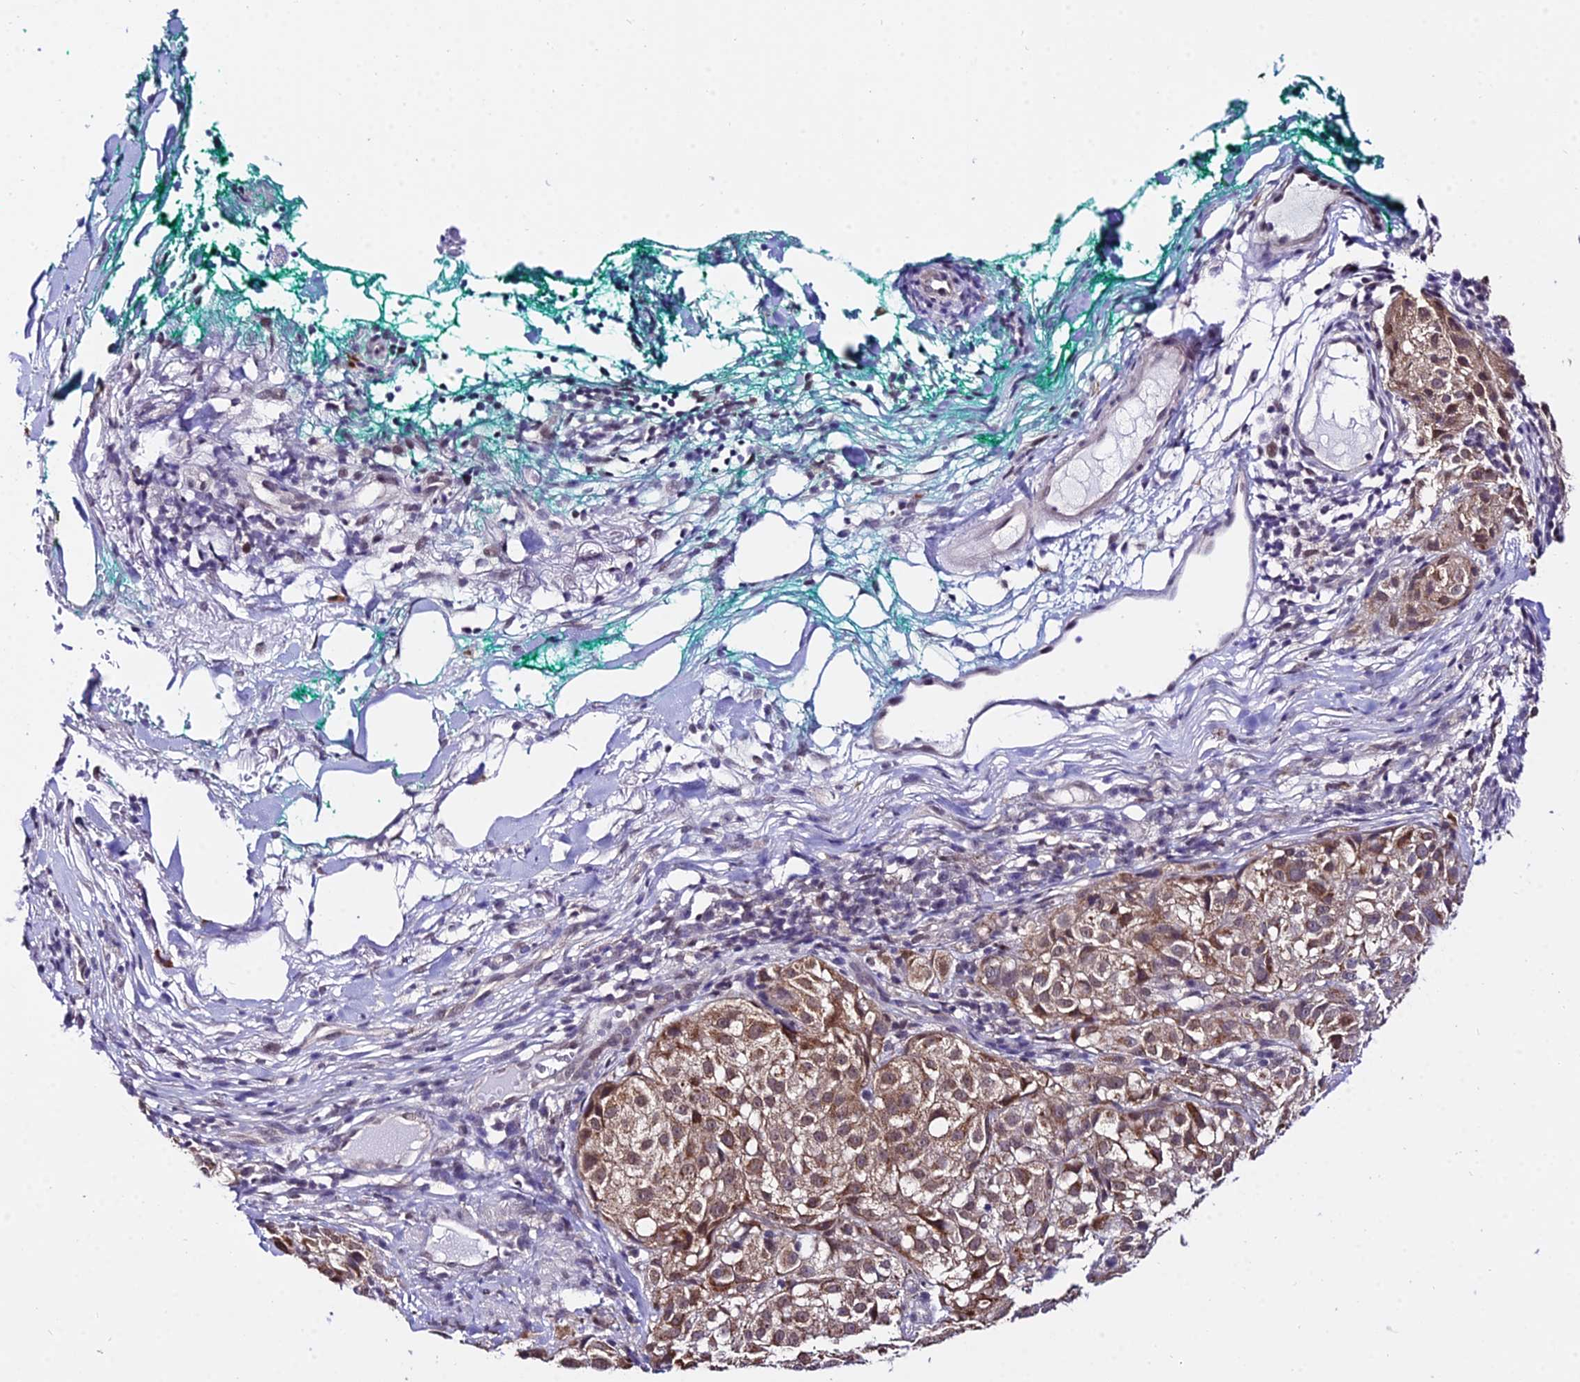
{"staining": {"intensity": "moderate", "quantity": ">75%", "location": "cytoplasmic/membranous,nuclear"}, "tissue": "melanoma", "cell_type": "Tumor cells", "image_type": "cancer", "snomed": [{"axis": "morphology", "description": "Necrosis, NOS"}, {"axis": "morphology", "description": "Malignant melanoma, NOS"}, {"axis": "topography", "description": "Skin"}], "caption": "Malignant melanoma stained for a protein displays moderate cytoplasmic/membranous and nuclear positivity in tumor cells.", "gene": "POLR2I", "patient": {"sex": "female", "age": 87}}